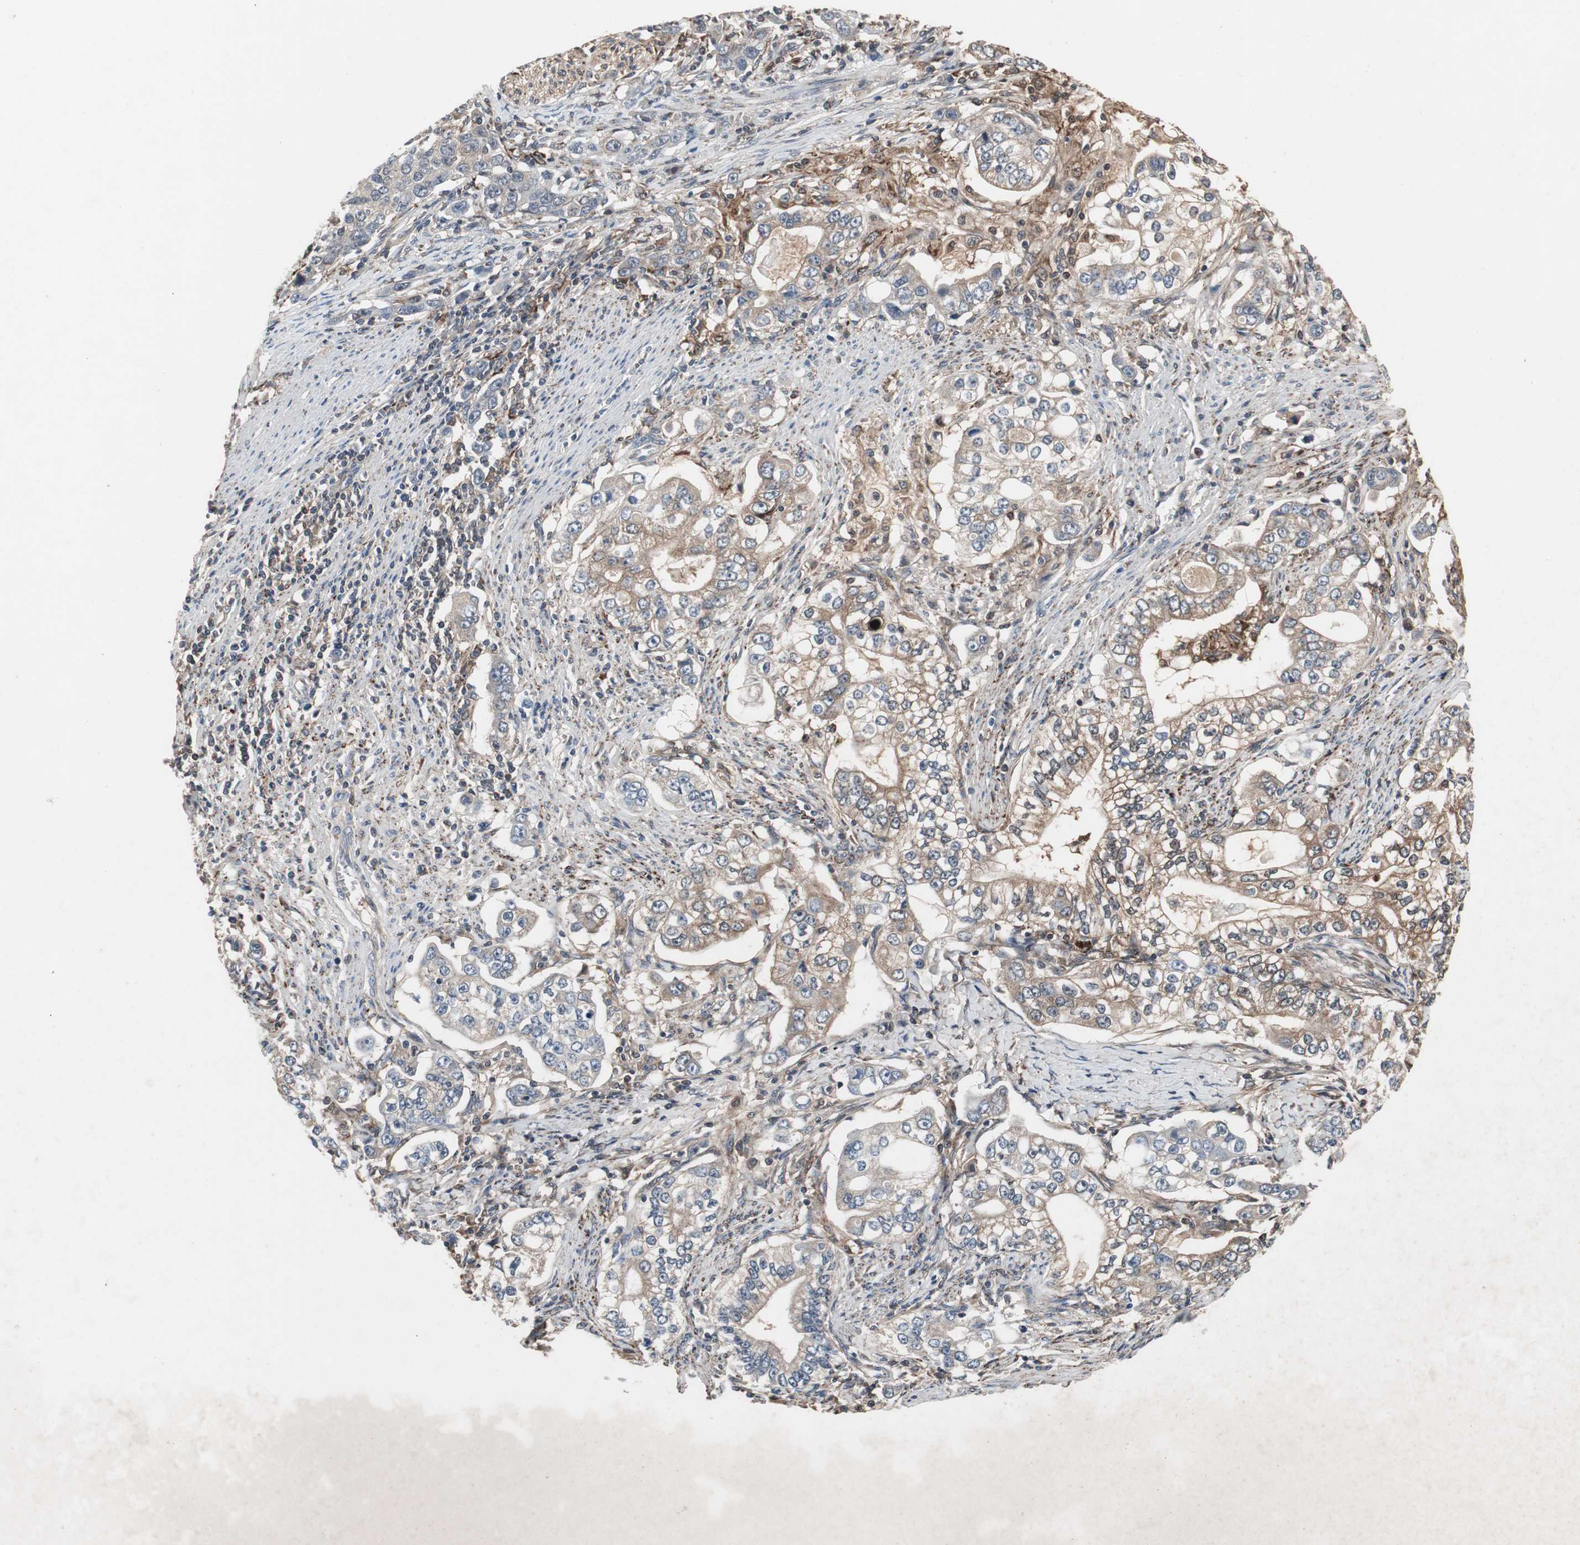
{"staining": {"intensity": "weak", "quantity": "25%-75%", "location": "cytoplasmic/membranous"}, "tissue": "stomach cancer", "cell_type": "Tumor cells", "image_type": "cancer", "snomed": [{"axis": "morphology", "description": "Adenocarcinoma, NOS"}, {"axis": "topography", "description": "Stomach, lower"}], "caption": "Weak cytoplasmic/membranous expression for a protein is present in approximately 25%-75% of tumor cells of stomach cancer (adenocarcinoma) using immunohistochemistry.", "gene": "ZSCAN22", "patient": {"sex": "female", "age": 72}}